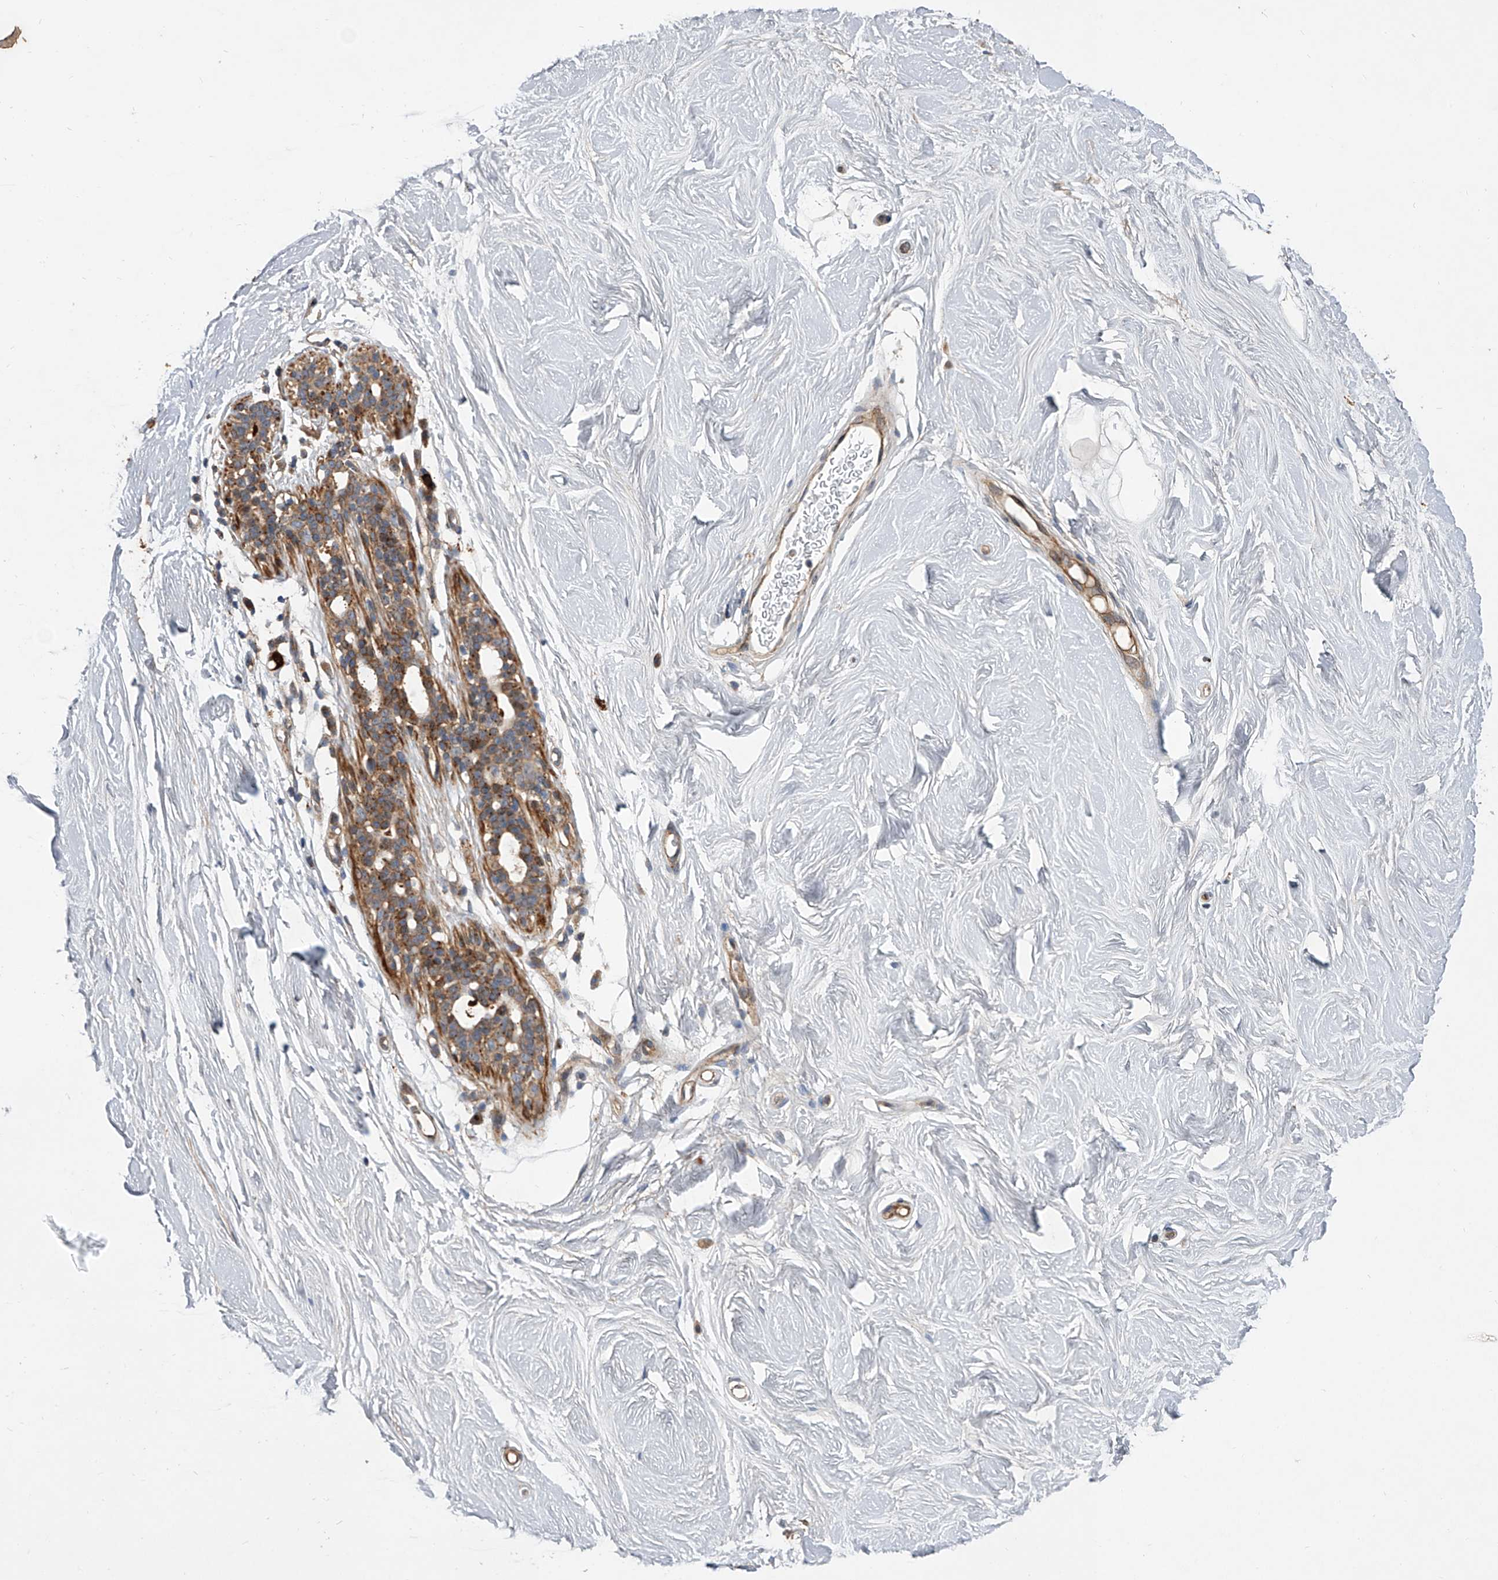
{"staining": {"intensity": "strong", "quantity": ">75%", "location": "cytoplasmic/membranous"}, "tissue": "breast", "cell_type": "Glandular cells", "image_type": "normal", "snomed": [{"axis": "morphology", "description": "Normal tissue, NOS"}, {"axis": "topography", "description": "Breast"}], "caption": "Benign breast was stained to show a protein in brown. There is high levels of strong cytoplasmic/membranous staining in about >75% of glandular cells.", "gene": "USP47", "patient": {"sex": "female", "age": 26}}